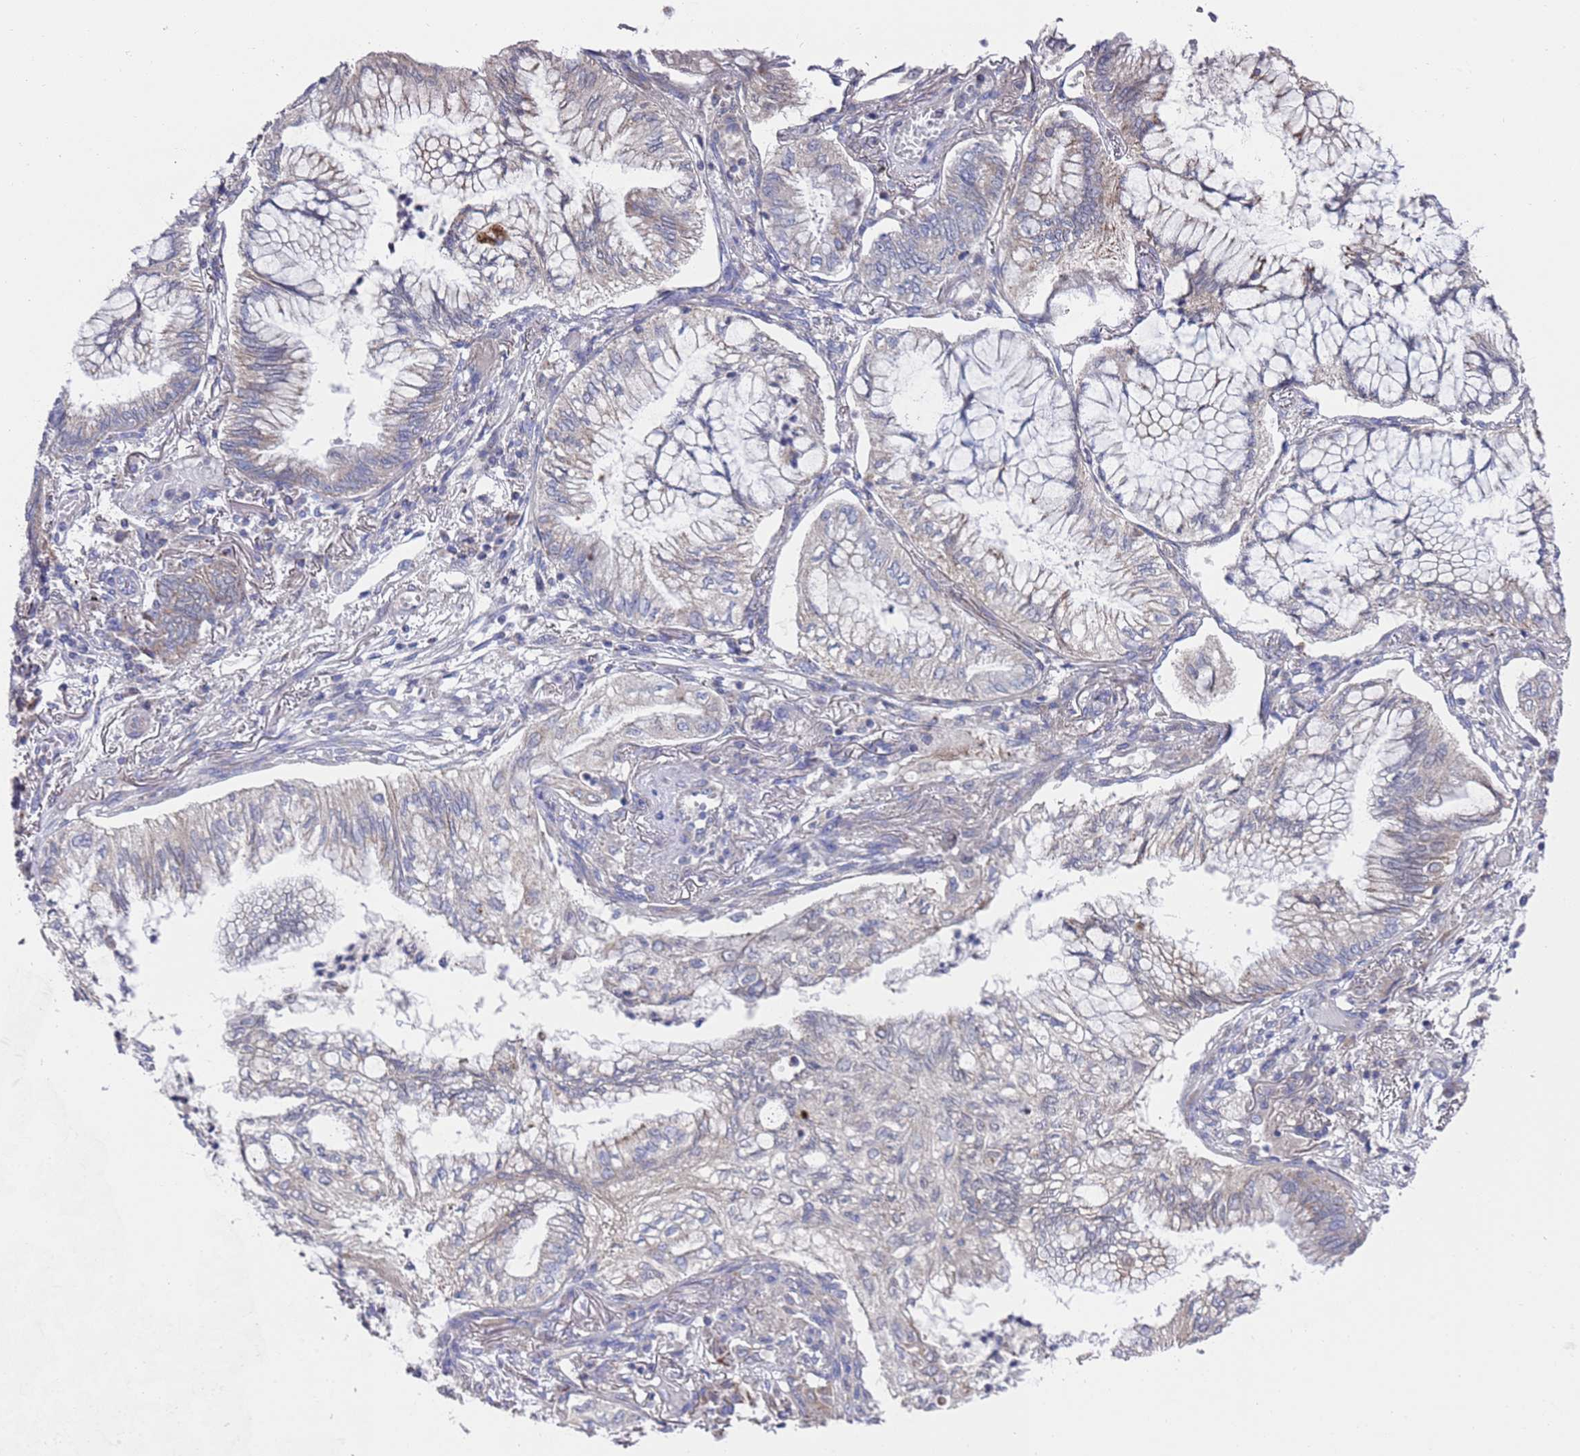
{"staining": {"intensity": "negative", "quantity": "none", "location": "none"}, "tissue": "lung cancer", "cell_type": "Tumor cells", "image_type": "cancer", "snomed": [{"axis": "morphology", "description": "Adenocarcinoma, NOS"}, {"axis": "topography", "description": "Lung"}], "caption": "Image shows no protein staining in tumor cells of lung cancer tissue.", "gene": "NPEPPS", "patient": {"sex": "female", "age": 70}}